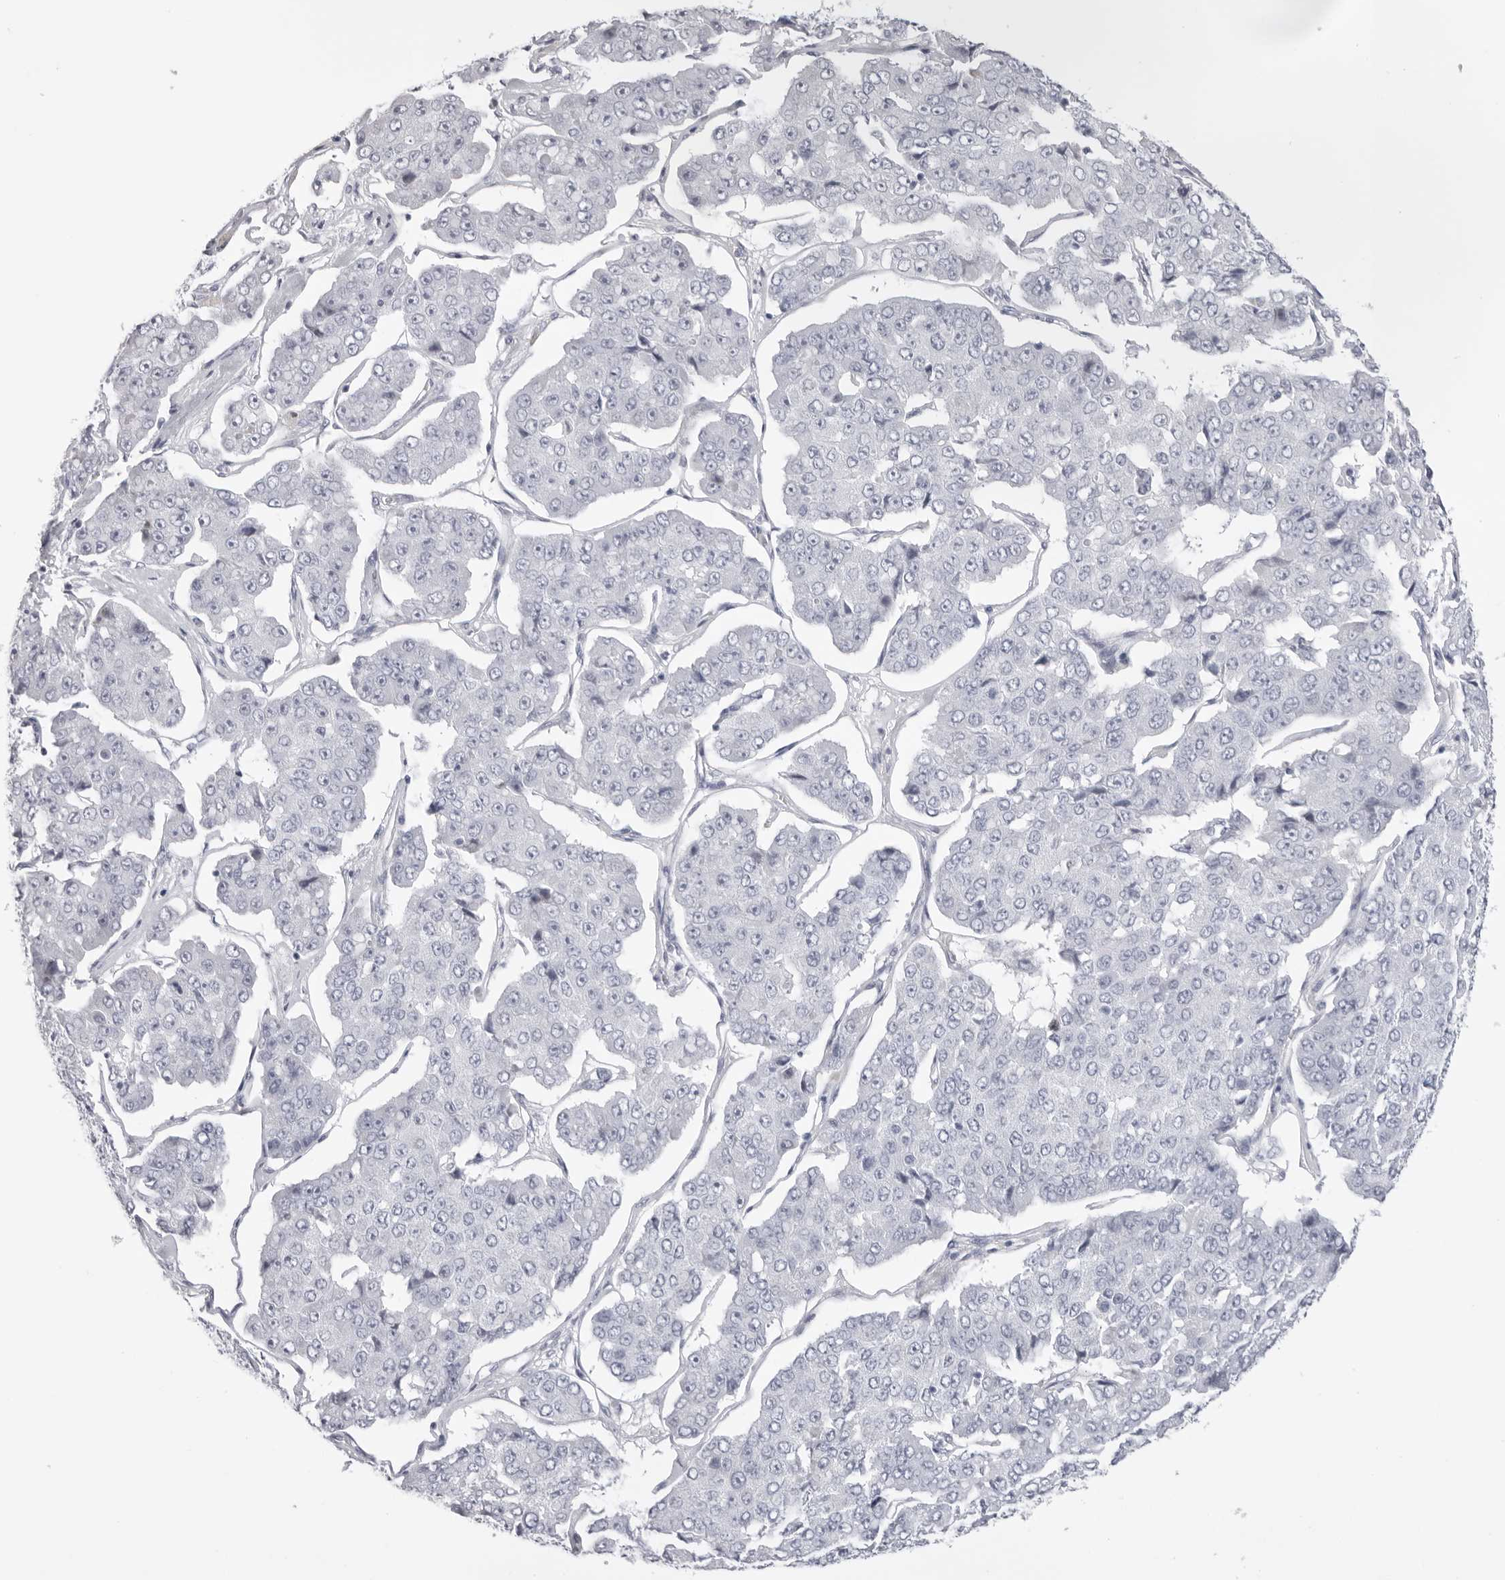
{"staining": {"intensity": "negative", "quantity": "none", "location": "none"}, "tissue": "pancreatic cancer", "cell_type": "Tumor cells", "image_type": "cancer", "snomed": [{"axis": "morphology", "description": "Adenocarcinoma, NOS"}, {"axis": "topography", "description": "Pancreas"}], "caption": "Histopathology image shows no protein expression in tumor cells of adenocarcinoma (pancreatic) tissue.", "gene": "TMOD4", "patient": {"sex": "male", "age": 50}}